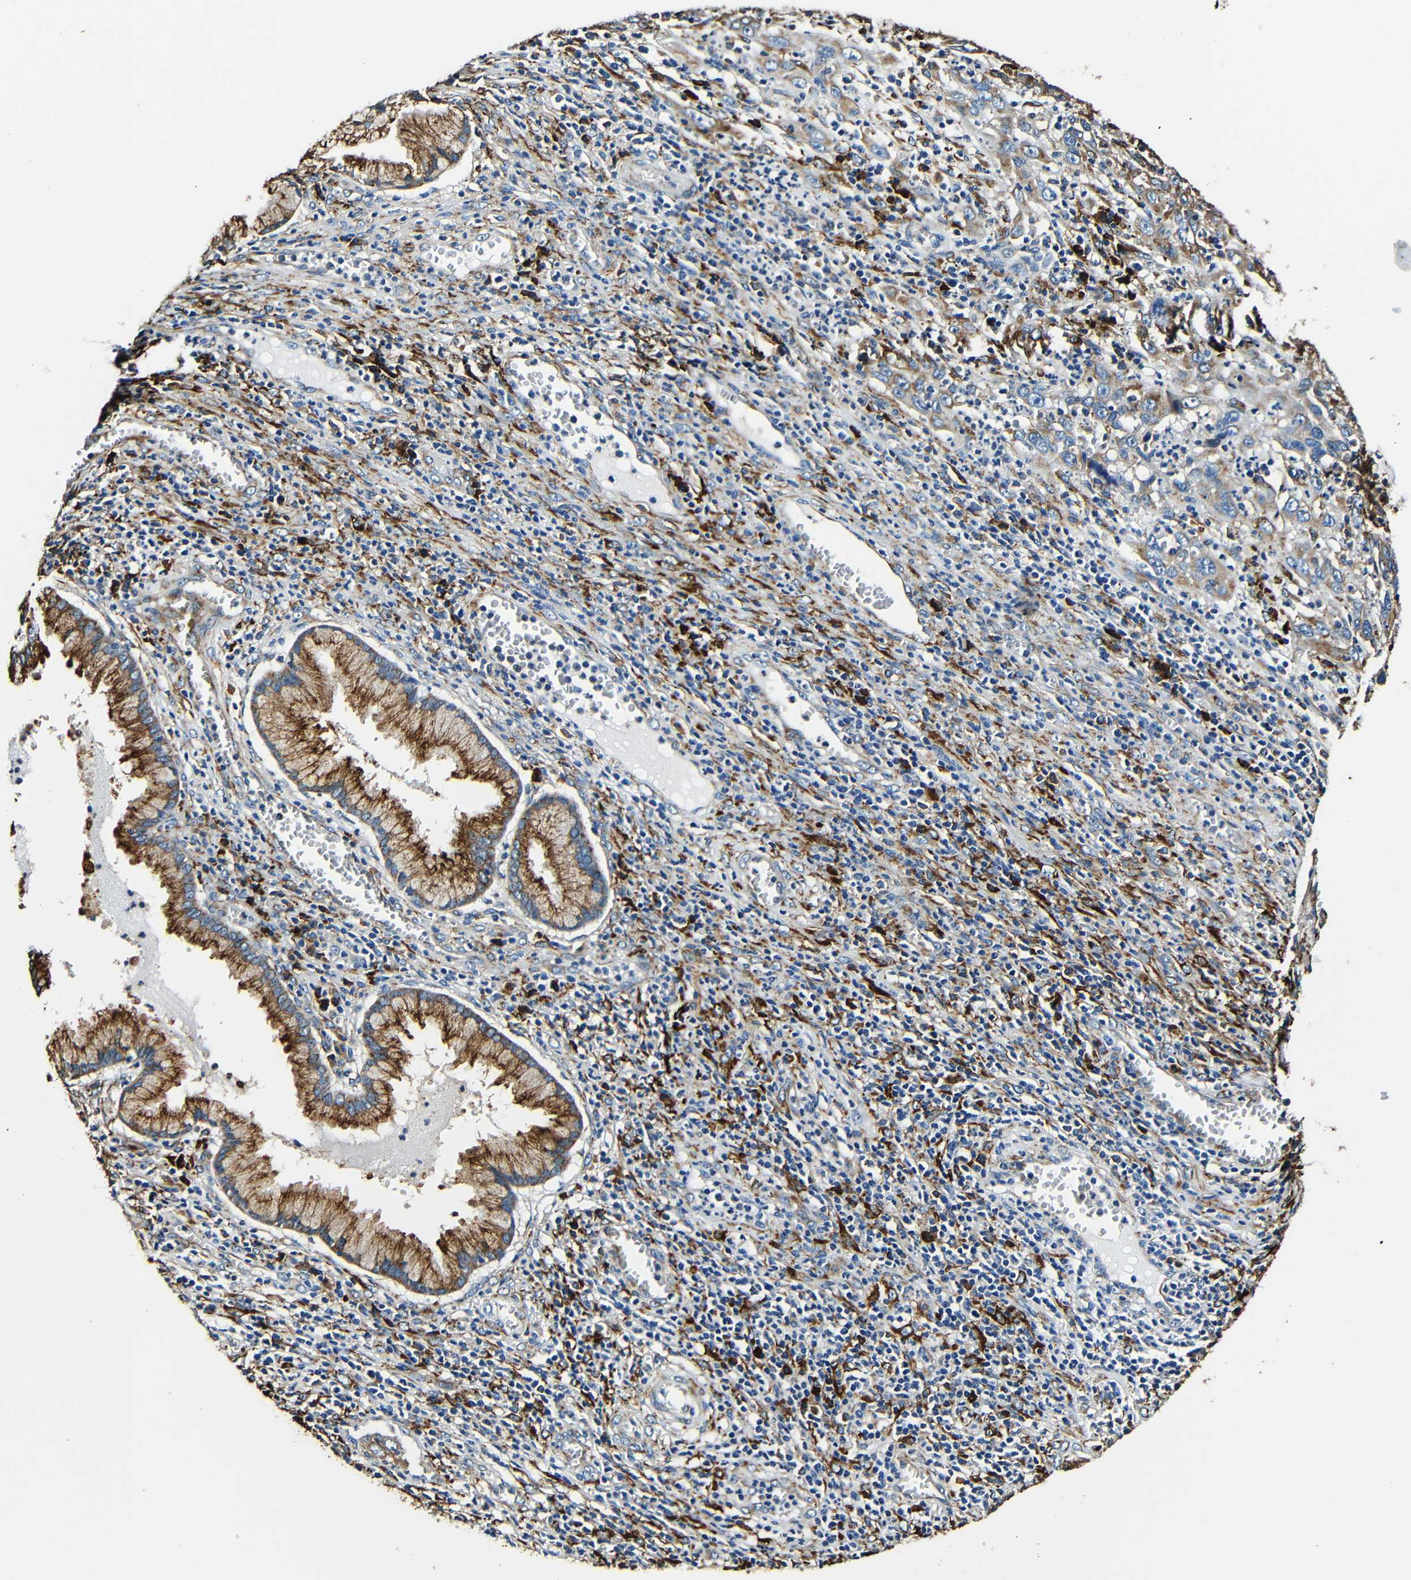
{"staining": {"intensity": "moderate", "quantity": ">75%", "location": "cytoplasmic/membranous"}, "tissue": "cervical cancer", "cell_type": "Tumor cells", "image_type": "cancer", "snomed": [{"axis": "morphology", "description": "Squamous cell carcinoma, NOS"}, {"axis": "topography", "description": "Cervix"}], "caption": "There is medium levels of moderate cytoplasmic/membranous positivity in tumor cells of cervical cancer (squamous cell carcinoma), as demonstrated by immunohistochemical staining (brown color).", "gene": "RRBP1", "patient": {"sex": "female", "age": 32}}